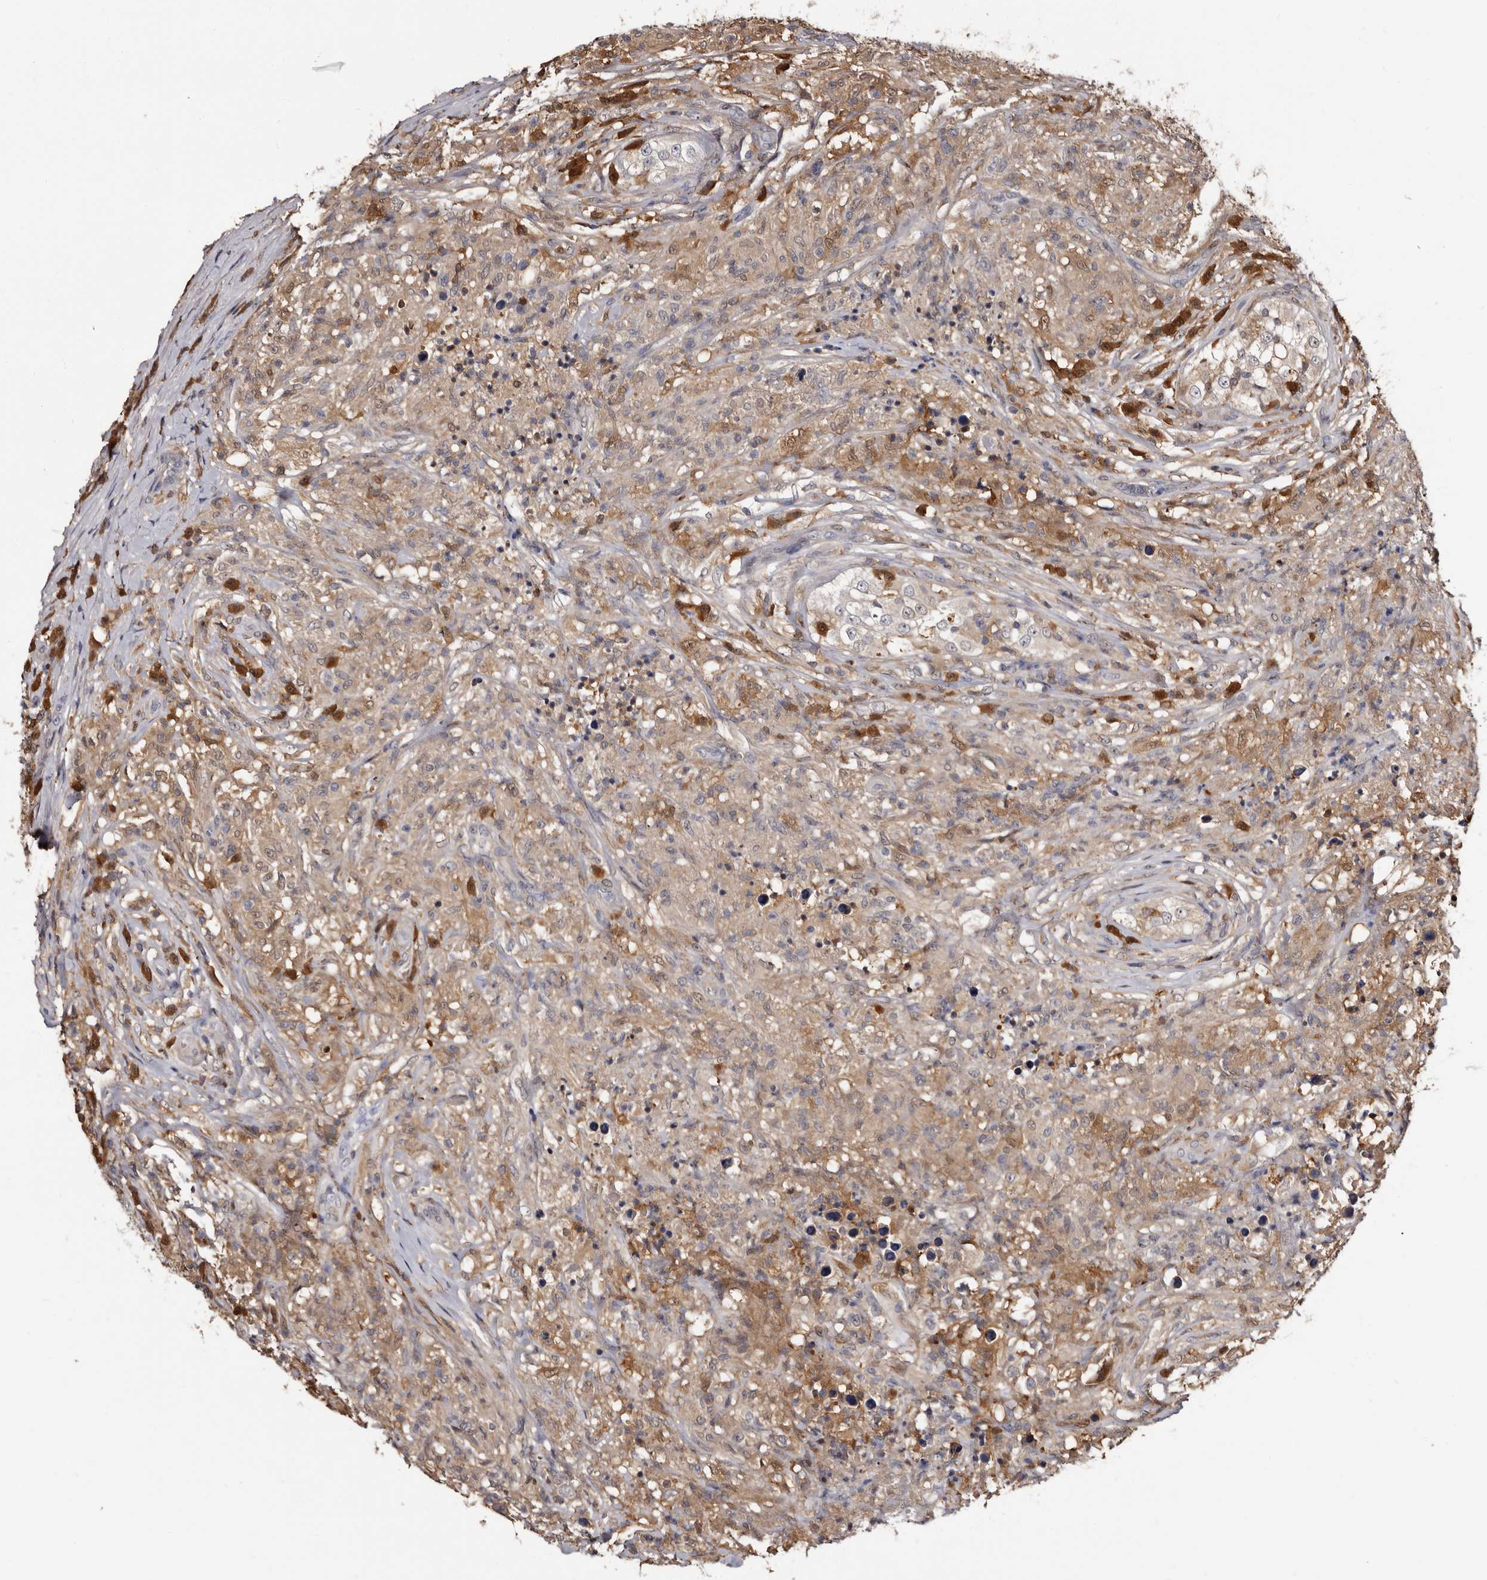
{"staining": {"intensity": "weak", "quantity": ">75%", "location": "cytoplasmic/membranous"}, "tissue": "testis cancer", "cell_type": "Tumor cells", "image_type": "cancer", "snomed": [{"axis": "morphology", "description": "Seminoma, NOS"}, {"axis": "topography", "description": "Testis"}], "caption": "Protein expression analysis of testis seminoma demonstrates weak cytoplasmic/membranous expression in about >75% of tumor cells.", "gene": "DNPH1", "patient": {"sex": "male", "age": 49}}